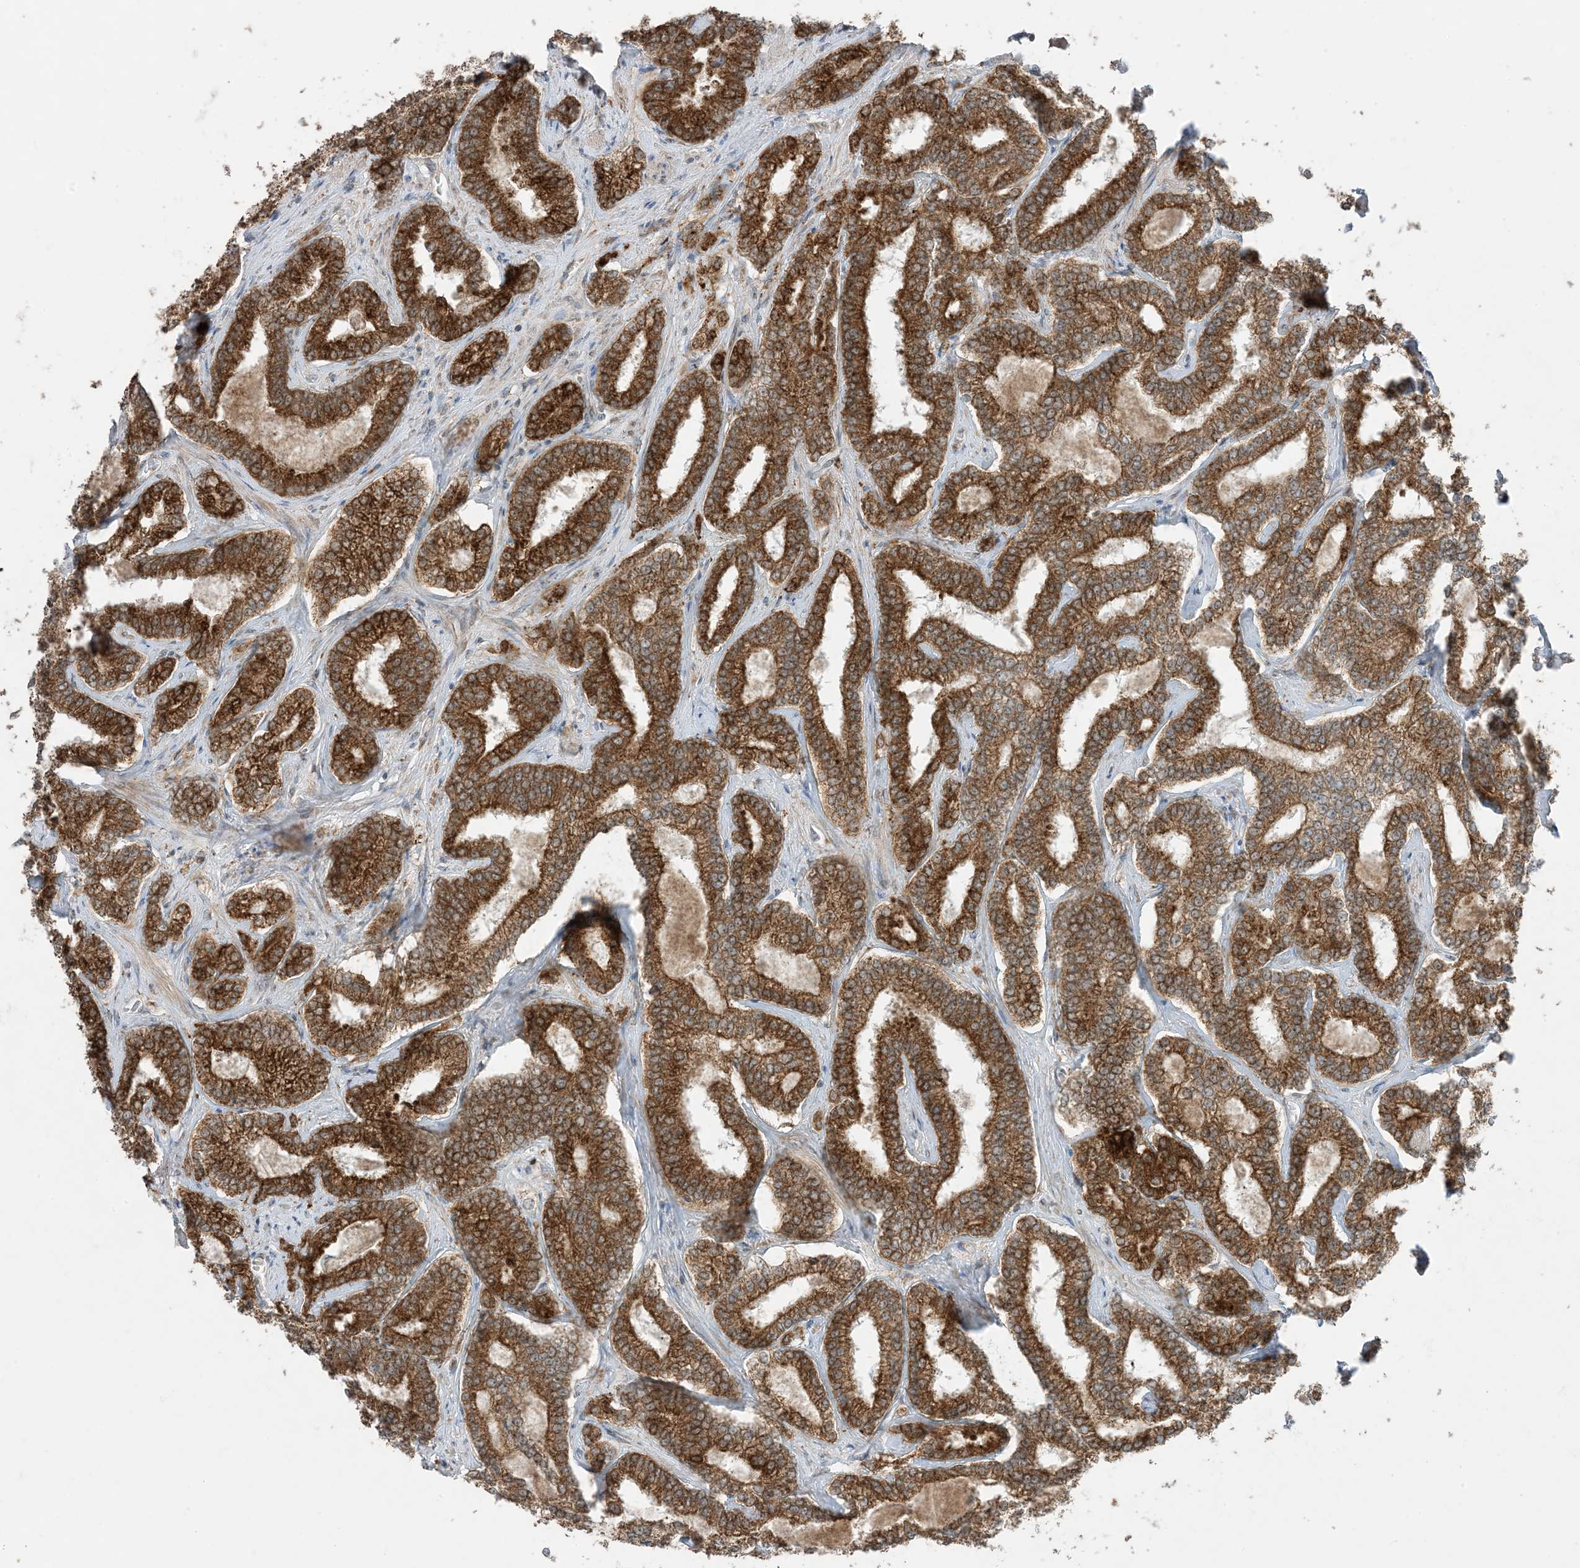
{"staining": {"intensity": "strong", "quantity": ">75%", "location": "cytoplasmic/membranous"}, "tissue": "prostate cancer", "cell_type": "Tumor cells", "image_type": "cancer", "snomed": [{"axis": "morphology", "description": "Normal tissue, NOS"}, {"axis": "morphology", "description": "Adenocarcinoma, High grade"}, {"axis": "topography", "description": "Prostate"}], "caption": "Protein analysis of prostate adenocarcinoma (high-grade) tissue displays strong cytoplasmic/membranous expression in about >75% of tumor cells.", "gene": "ODC1", "patient": {"sex": "male", "age": 83}}